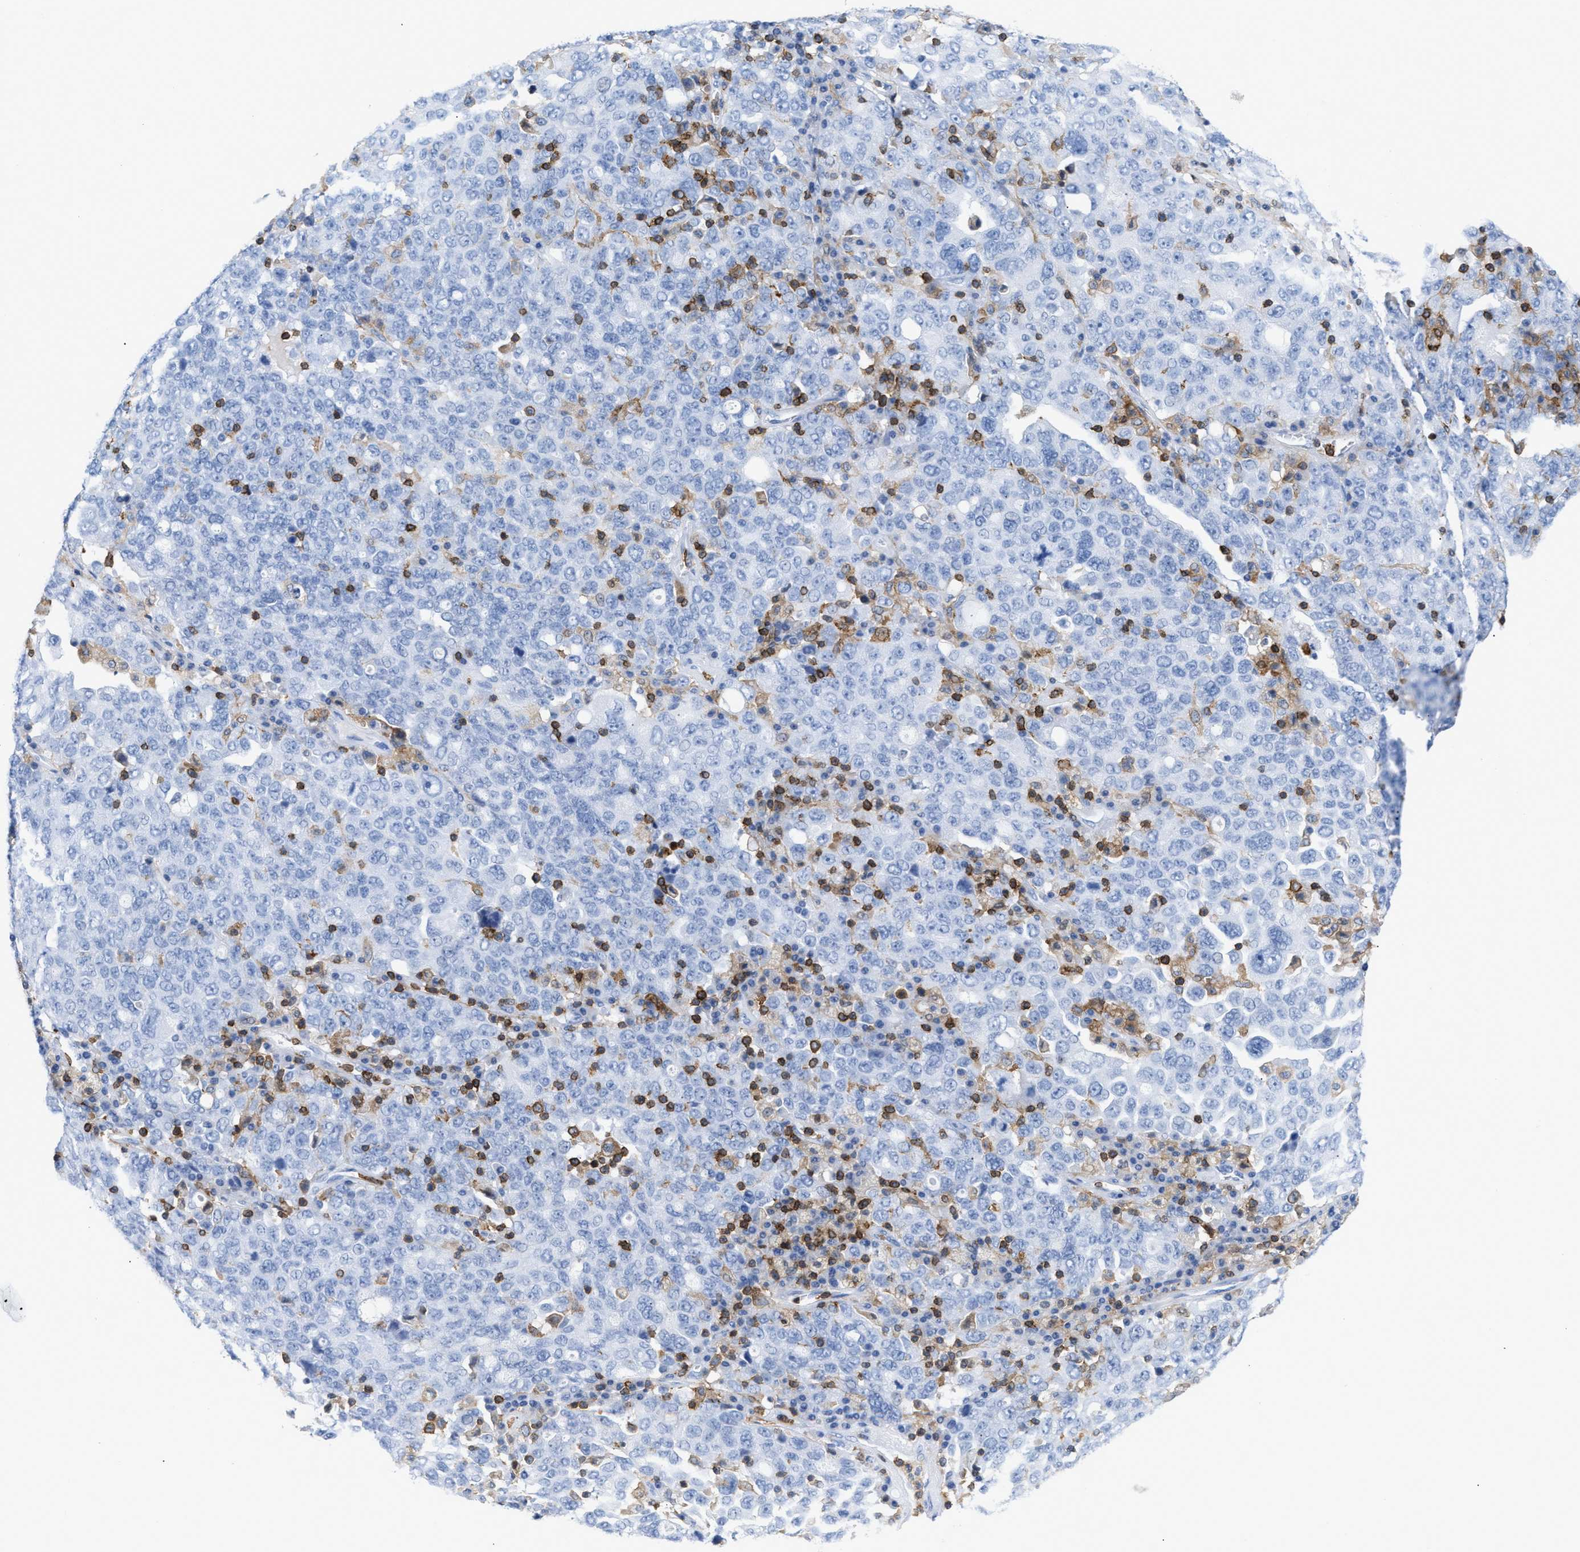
{"staining": {"intensity": "negative", "quantity": "none", "location": "none"}, "tissue": "ovarian cancer", "cell_type": "Tumor cells", "image_type": "cancer", "snomed": [{"axis": "morphology", "description": "Carcinoma, endometroid"}, {"axis": "topography", "description": "Ovary"}], "caption": "Ovarian cancer (endometroid carcinoma) was stained to show a protein in brown. There is no significant staining in tumor cells. (Brightfield microscopy of DAB immunohistochemistry at high magnification).", "gene": "LCP1", "patient": {"sex": "female", "age": 62}}